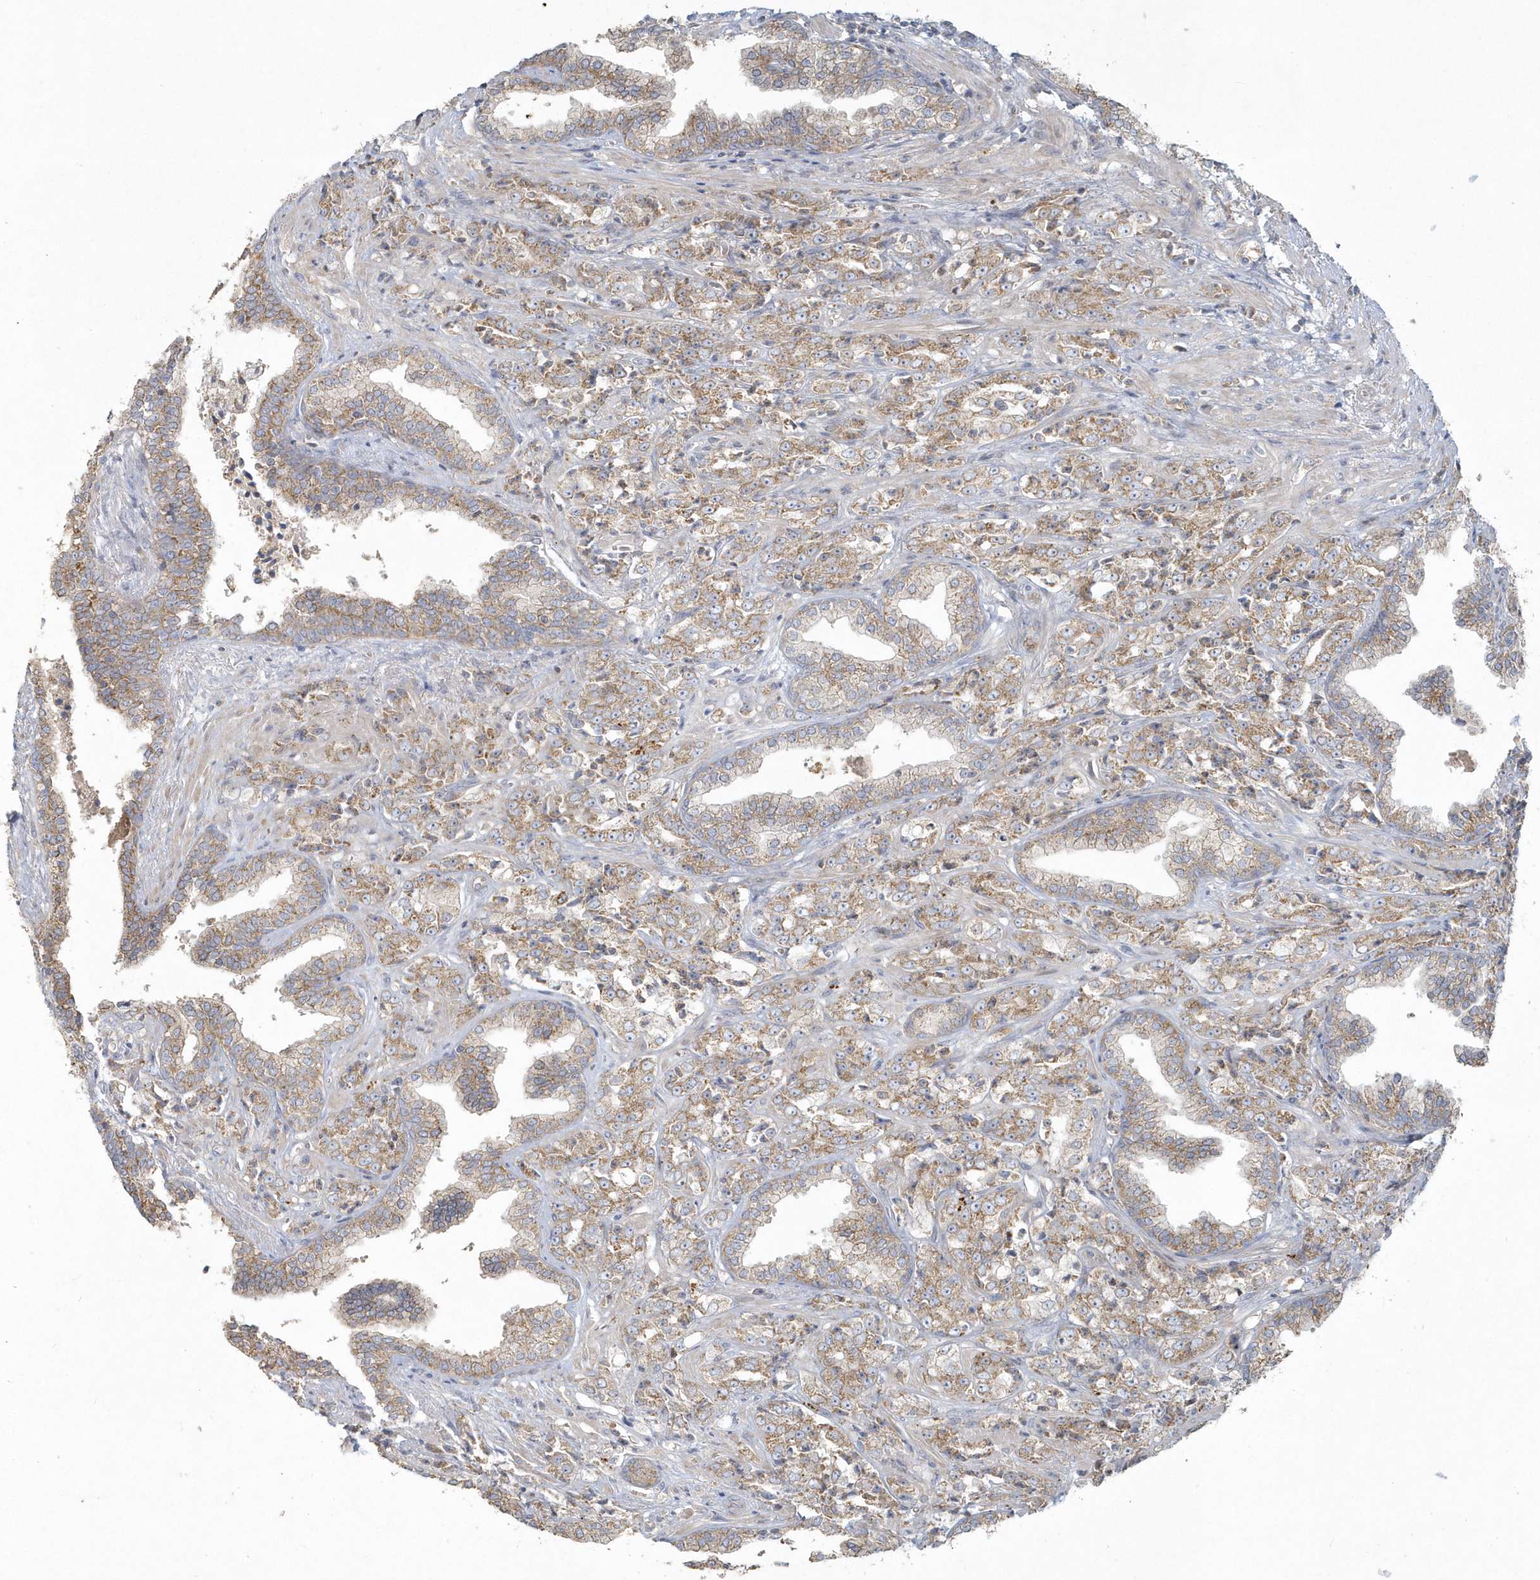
{"staining": {"intensity": "moderate", "quantity": ">75%", "location": "cytoplasmic/membranous"}, "tissue": "prostate cancer", "cell_type": "Tumor cells", "image_type": "cancer", "snomed": [{"axis": "morphology", "description": "Adenocarcinoma, High grade"}, {"axis": "topography", "description": "Prostate"}], "caption": "Human prostate cancer stained with a brown dye shows moderate cytoplasmic/membranous positive positivity in about >75% of tumor cells.", "gene": "BLTP3A", "patient": {"sex": "male", "age": 71}}